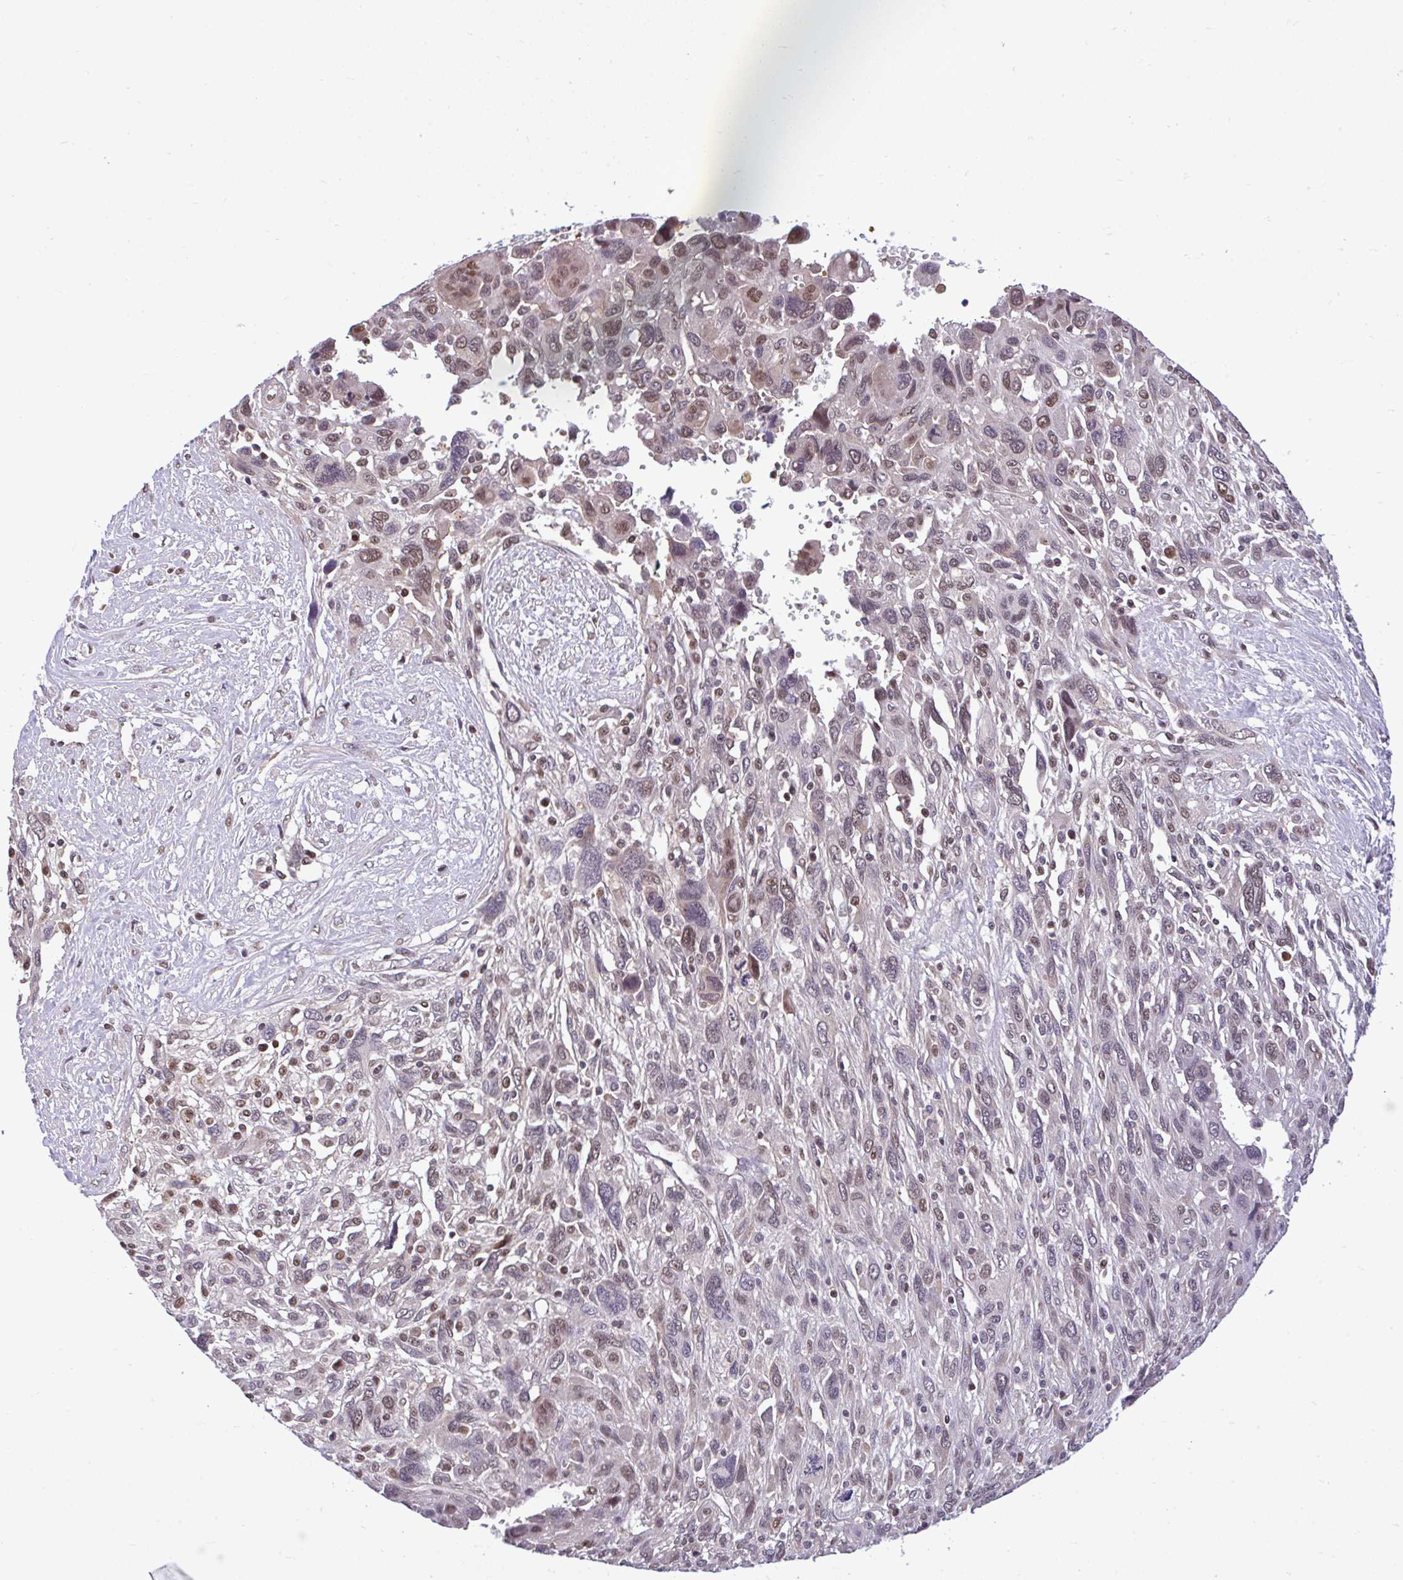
{"staining": {"intensity": "weak", "quantity": ">75%", "location": "nuclear"}, "tissue": "pancreatic cancer", "cell_type": "Tumor cells", "image_type": "cancer", "snomed": [{"axis": "morphology", "description": "Adenocarcinoma, NOS"}, {"axis": "topography", "description": "Pancreas"}], "caption": "Pancreatic adenocarcinoma stained with DAB (3,3'-diaminobenzidine) immunohistochemistry (IHC) displays low levels of weak nuclear expression in approximately >75% of tumor cells.", "gene": "GLIS3", "patient": {"sex": "female", "age": 47}}